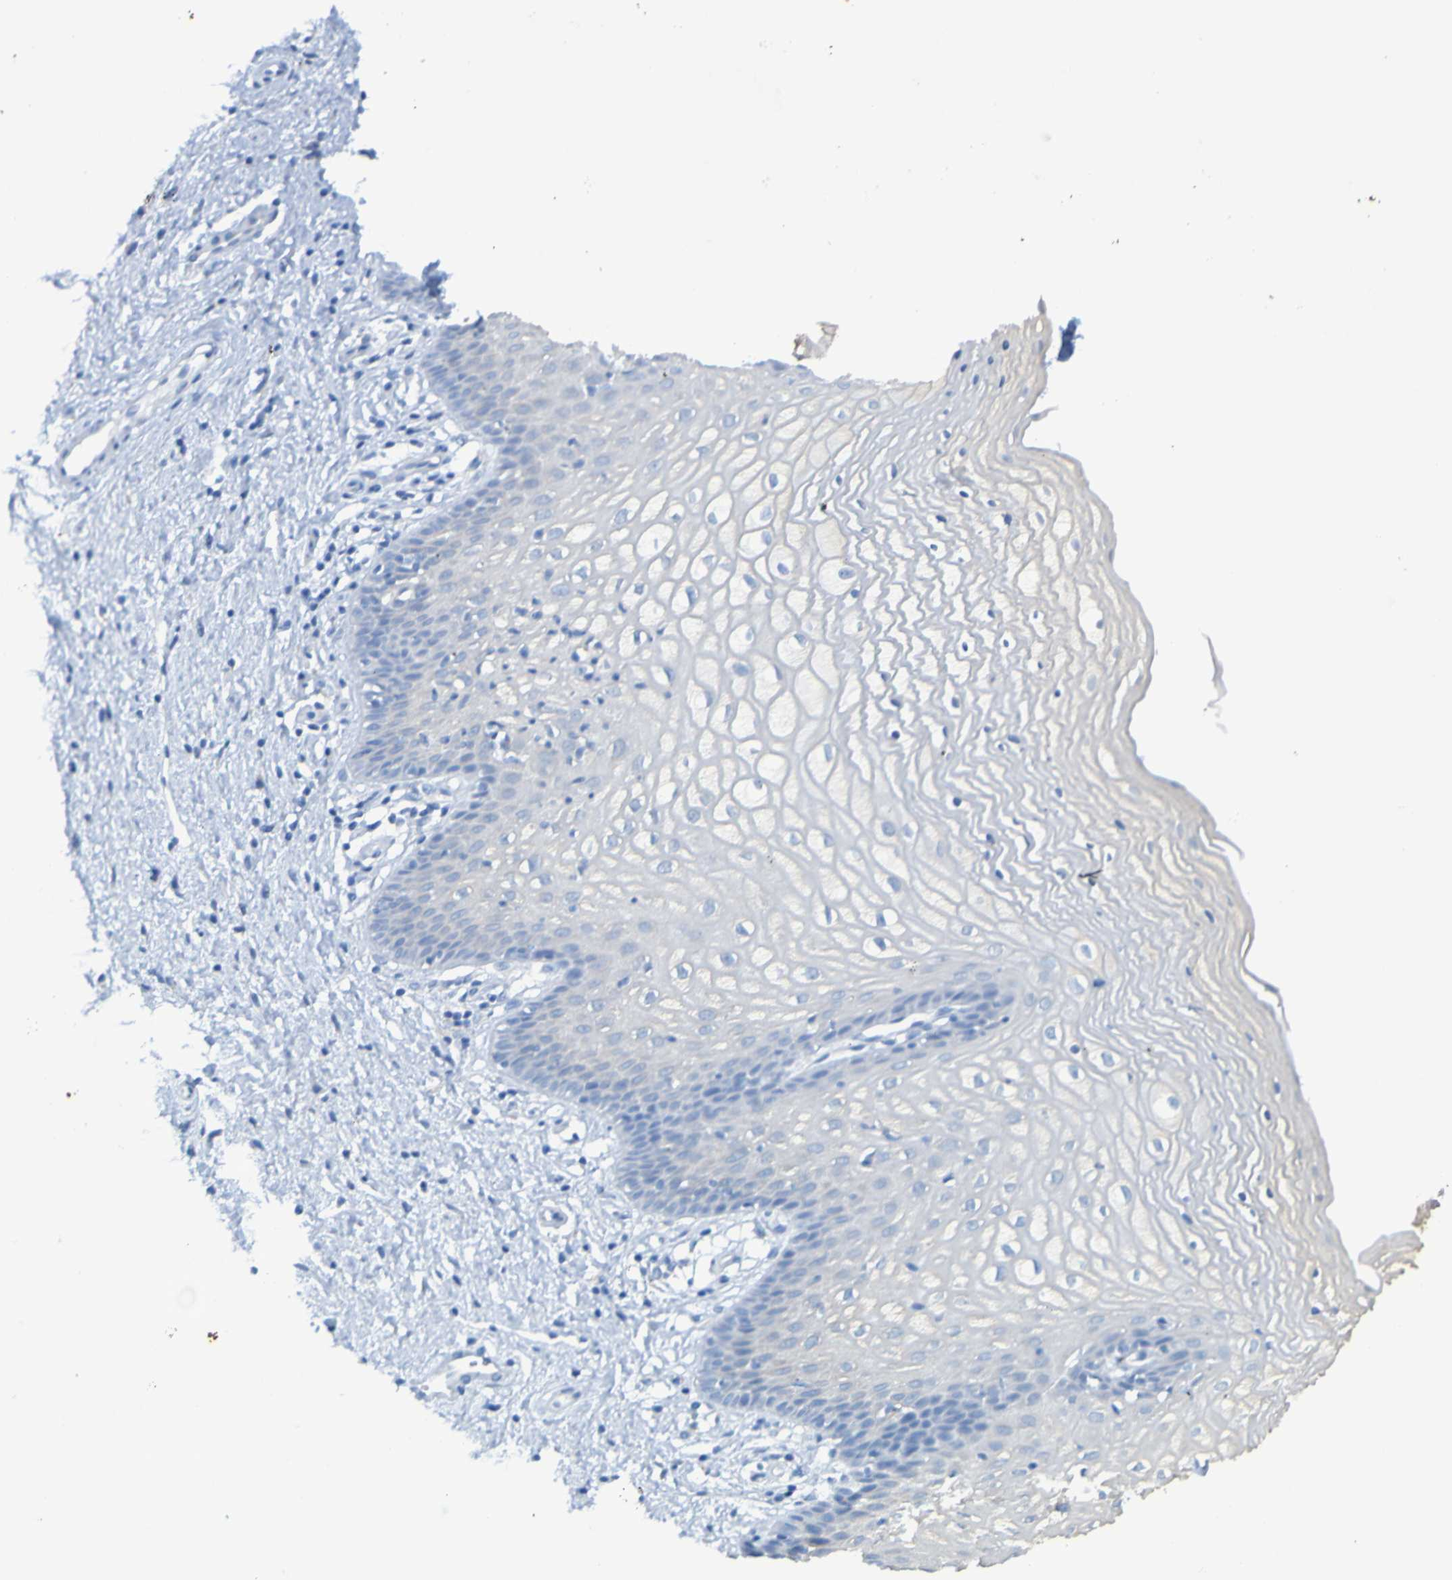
{"staining": {"intensity": "negative", "quantity": "none", "location": "none"}, "tissue": "vagina", "cell_type": "Squamous epithelial cells", "image_type": "normal", "snomed": [{"axis": "morphology", "description": "Normal tissue, NOS"}, {"axis": "topography", "description": "Vagina"}], "caption": "High power microscopy micrograph of an immunohistochemistry (IHC) histopathology image of normal vagina, revealing no significant staining in squamous epithelial cells.", "gene": "ACMSD", "patient": {"sex": "female", "age": 34}}